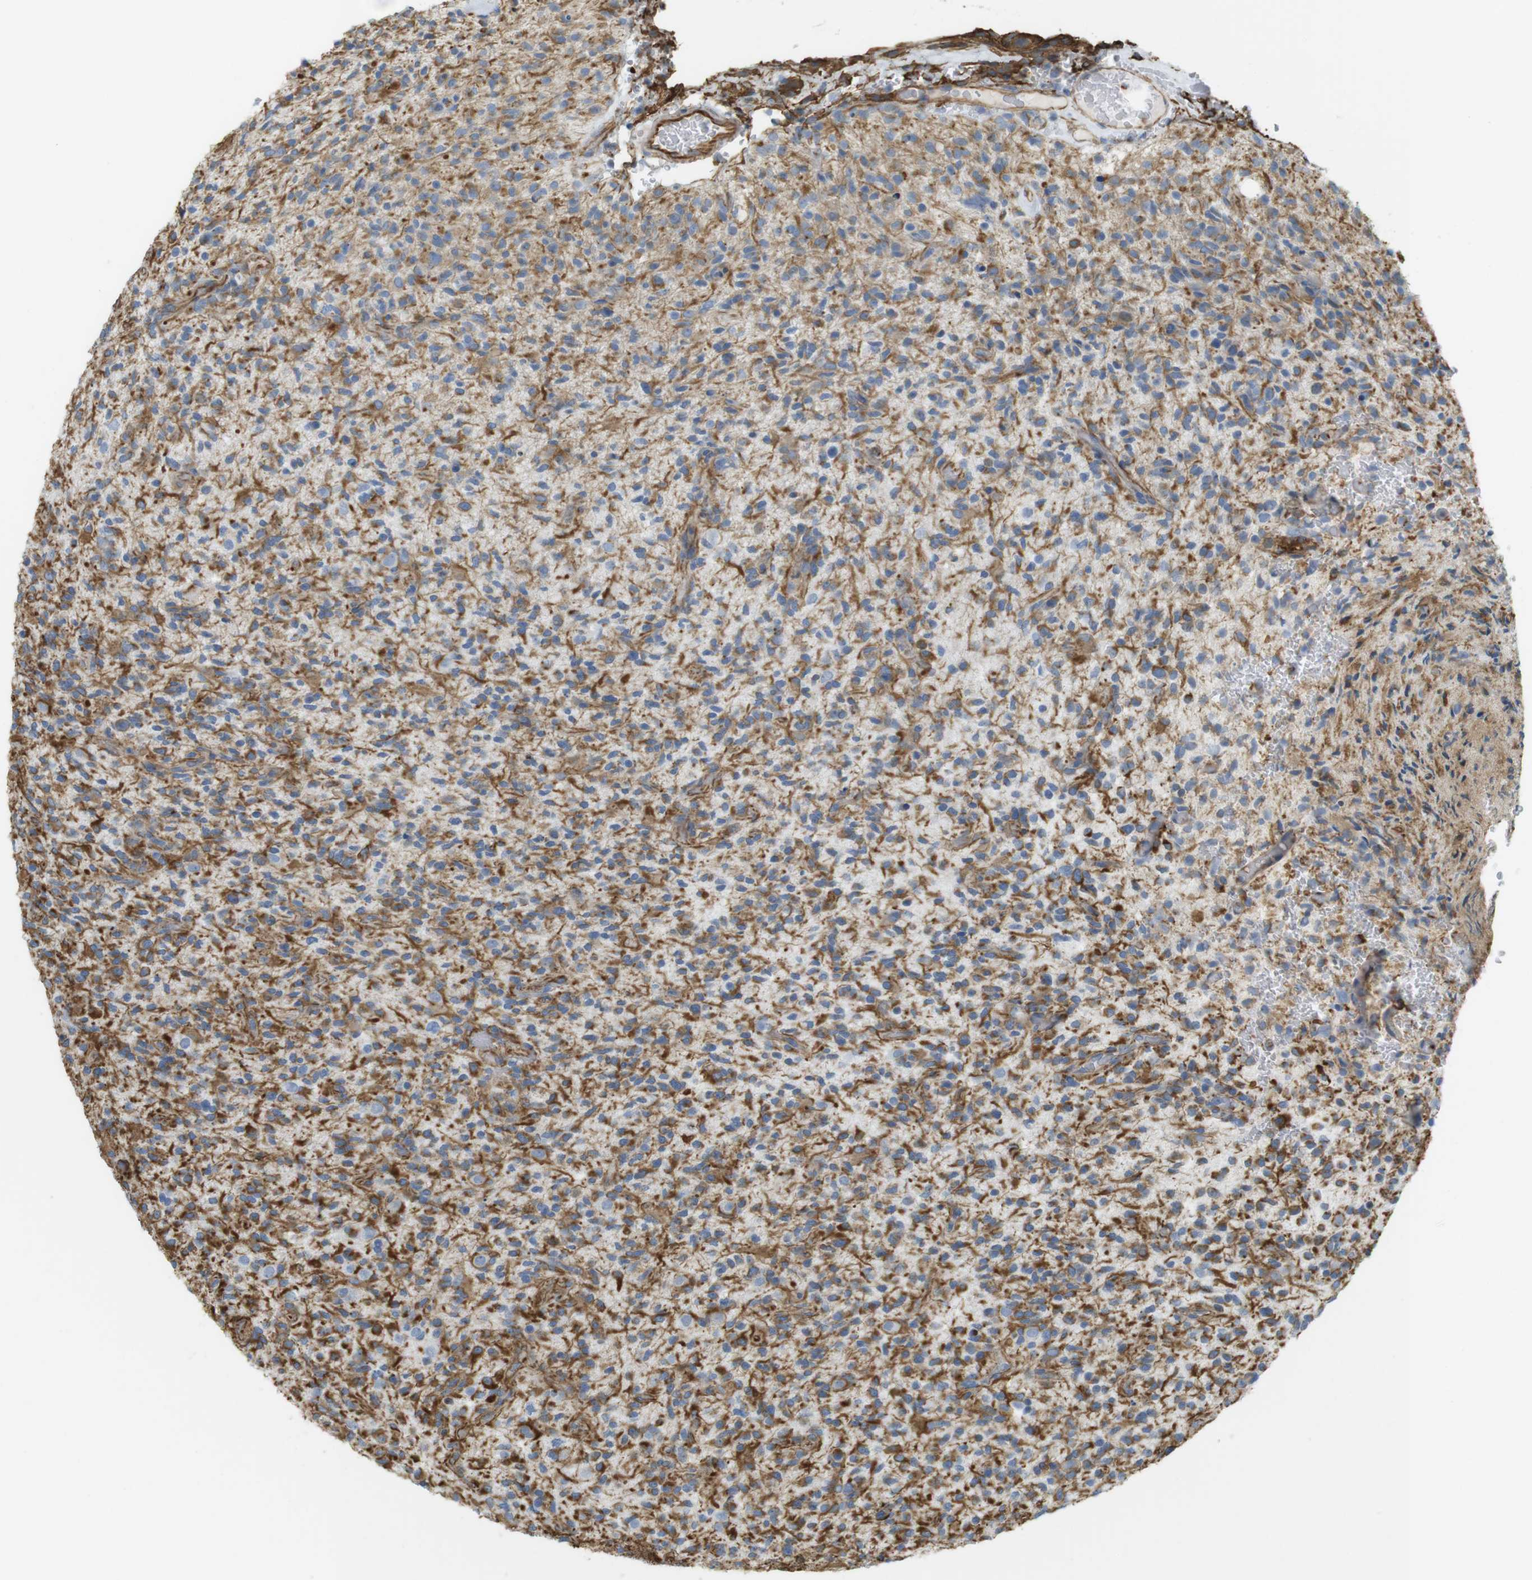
{"staining": {"intensity": "moderate", "quantity": "25%-75%", "location": "cytoplasmic/membranous"}, "tissue": "glioma", "cell_type": "Tumor cells", "image_type": "cancer", "snomed": [{"axis": "morphology", "description": "Glioma, malignant, High grade"}, {"axis": "topography", "description": "Brain"}], "caption": "Malignant glioma (high-grade) stained with a protein marker reveals moderate staining in tumor cells.", "gene": "MS4A10", "patient": {"sex": "male", "age": 71}}